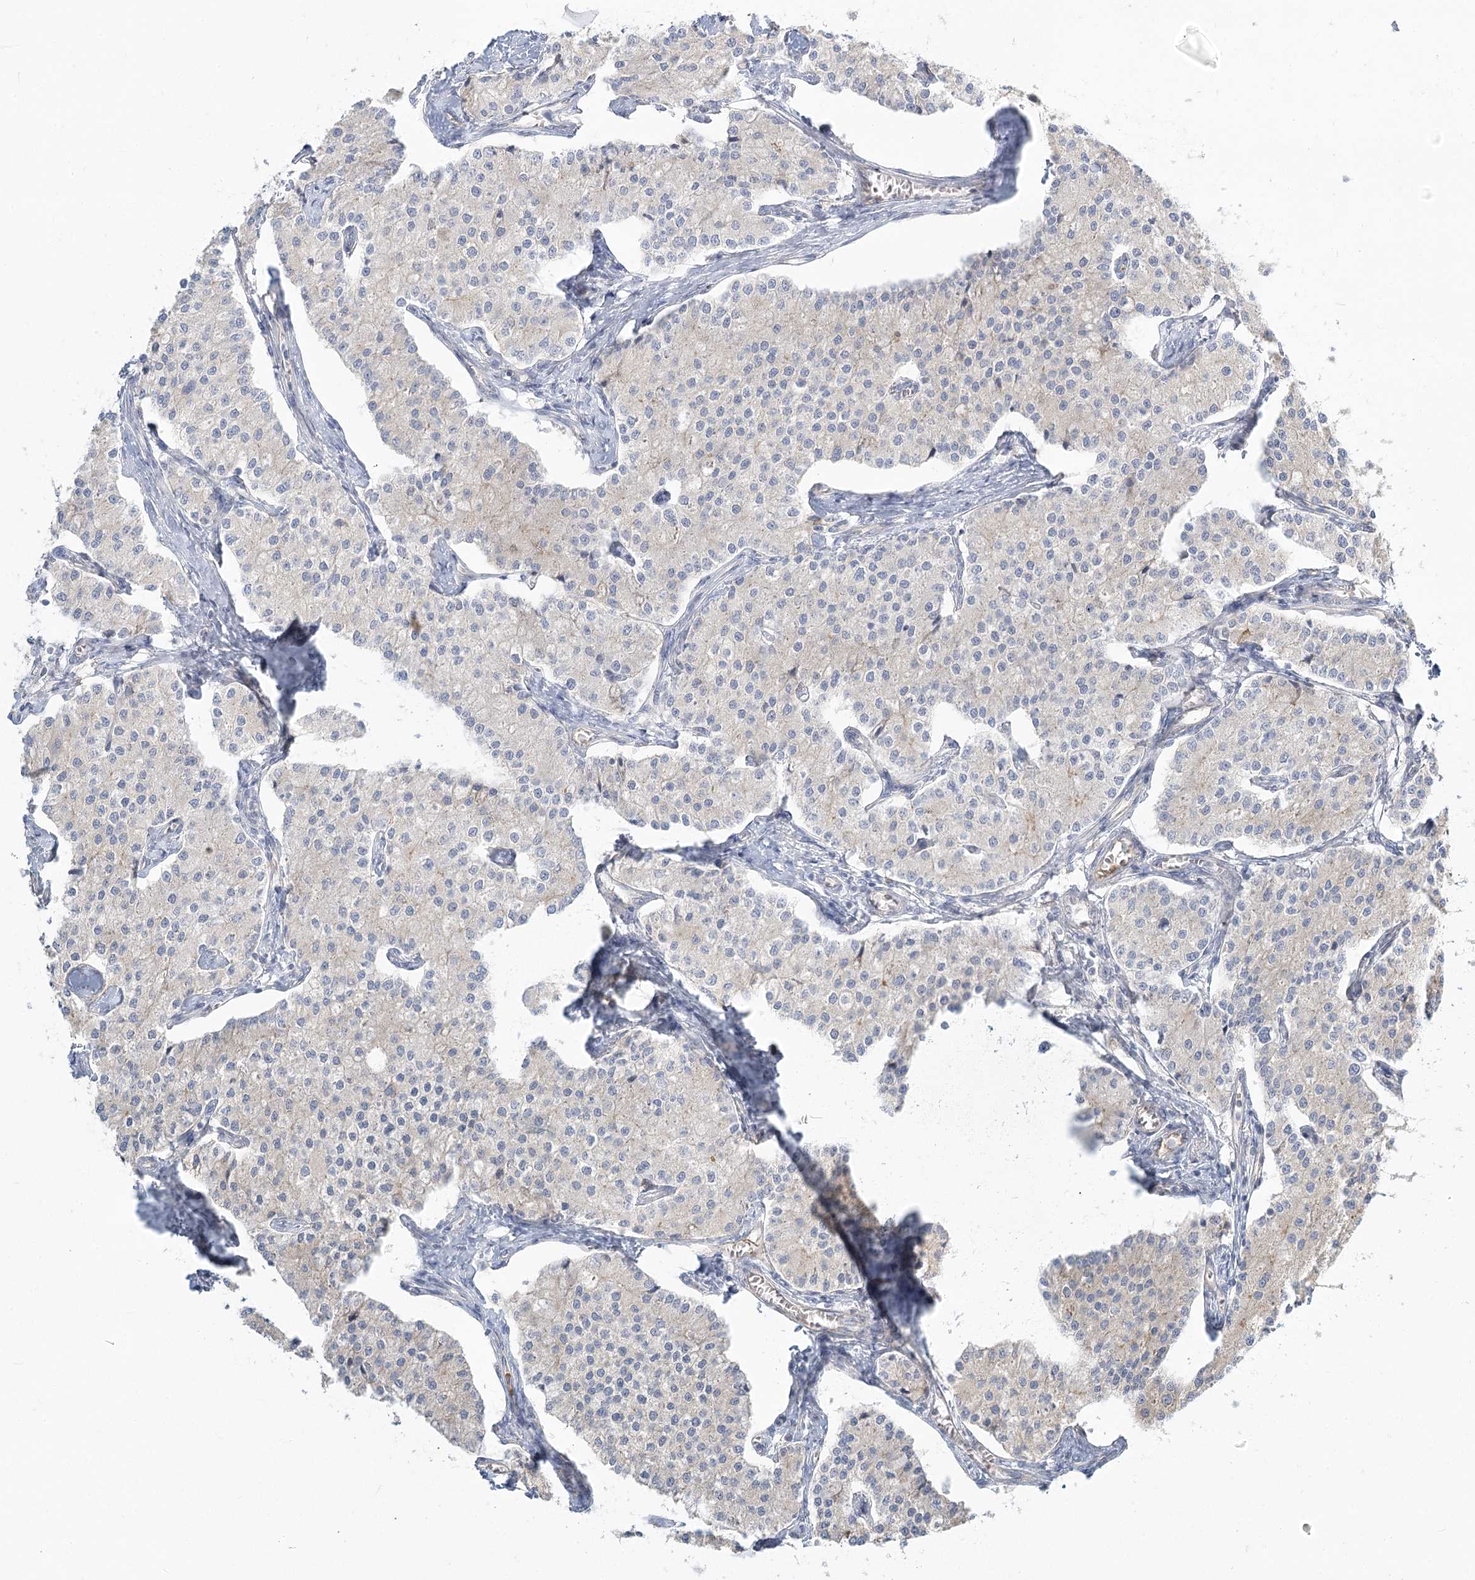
{"staining": {"intensity": "negative", "quantity": "none", "location": "none"}, "tissue": "carcinoid", "cell_type": "Tumor cells", "image_type": "cancer", "snomed": [{"axis": "morphology", "description": "Carcinoid, malignant, NOS"}, {"axis": "topography", "description": "Colon"}], "caption": "An image of carcinoid (malignant) stained for a protein displays no brown staining in tumor cells.", "gene": "GUCY2C", "patient": {"sex": "female", "age": 52}}